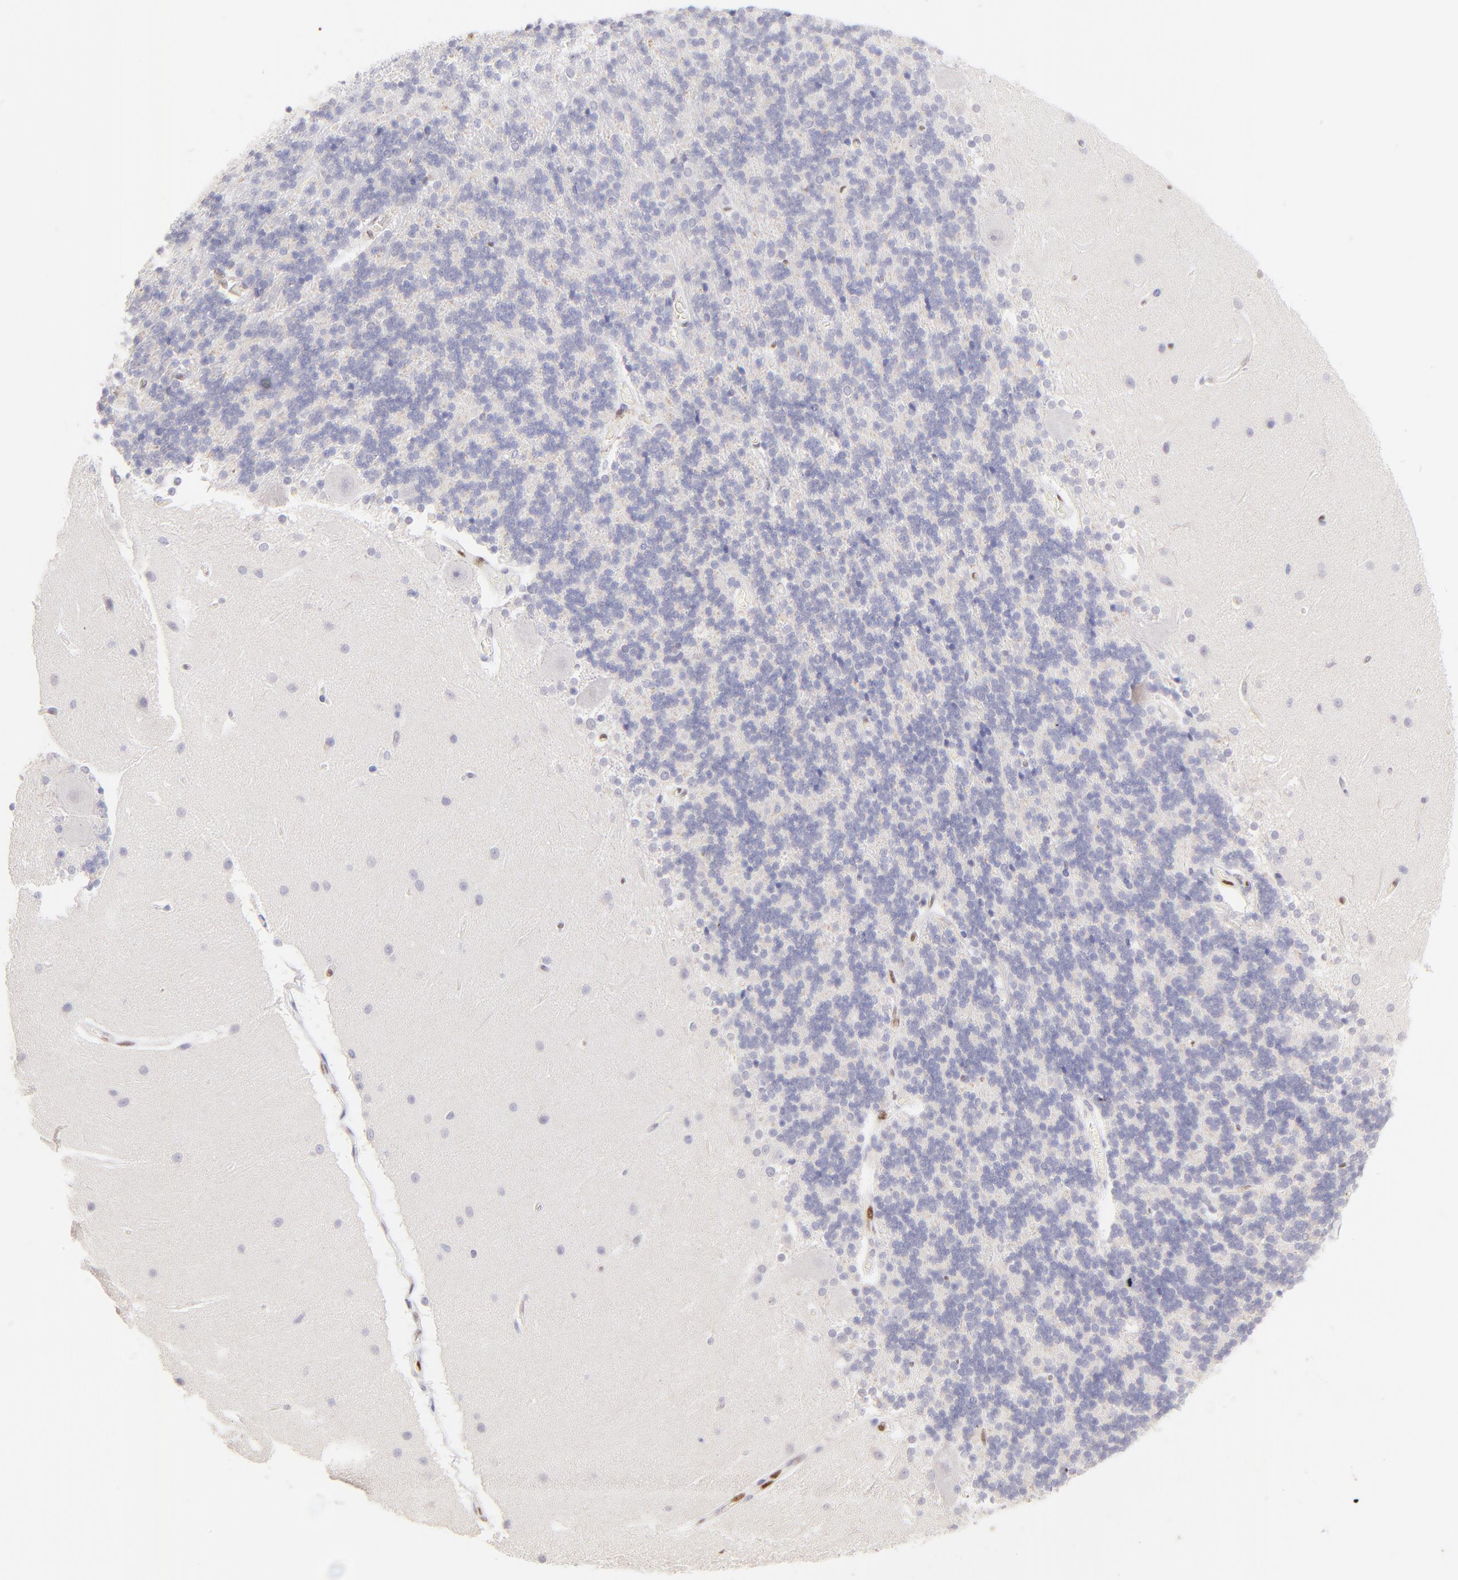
{"staining": {"intensity": "negative", "quantity": "none", "location": "none"}, "tissue": "cerebellum", "cell_type": "Cells in granular layer", "image_type": "normal", "snomed": [{"axis": "morphology", "description": "Normal tissue, NOS"}, {"axis": "topography", "description": "Cerebellum"}], "caption": "The IHC image has no significant staining in cells in granular layer of cerebellum. (DAB (3,3'-diaminobenzidine) immunohistochemistry (IHC) with hematoxylin counter stain).", "gene": "KLF4", "patient": {"sex": "female", "age": 54}}